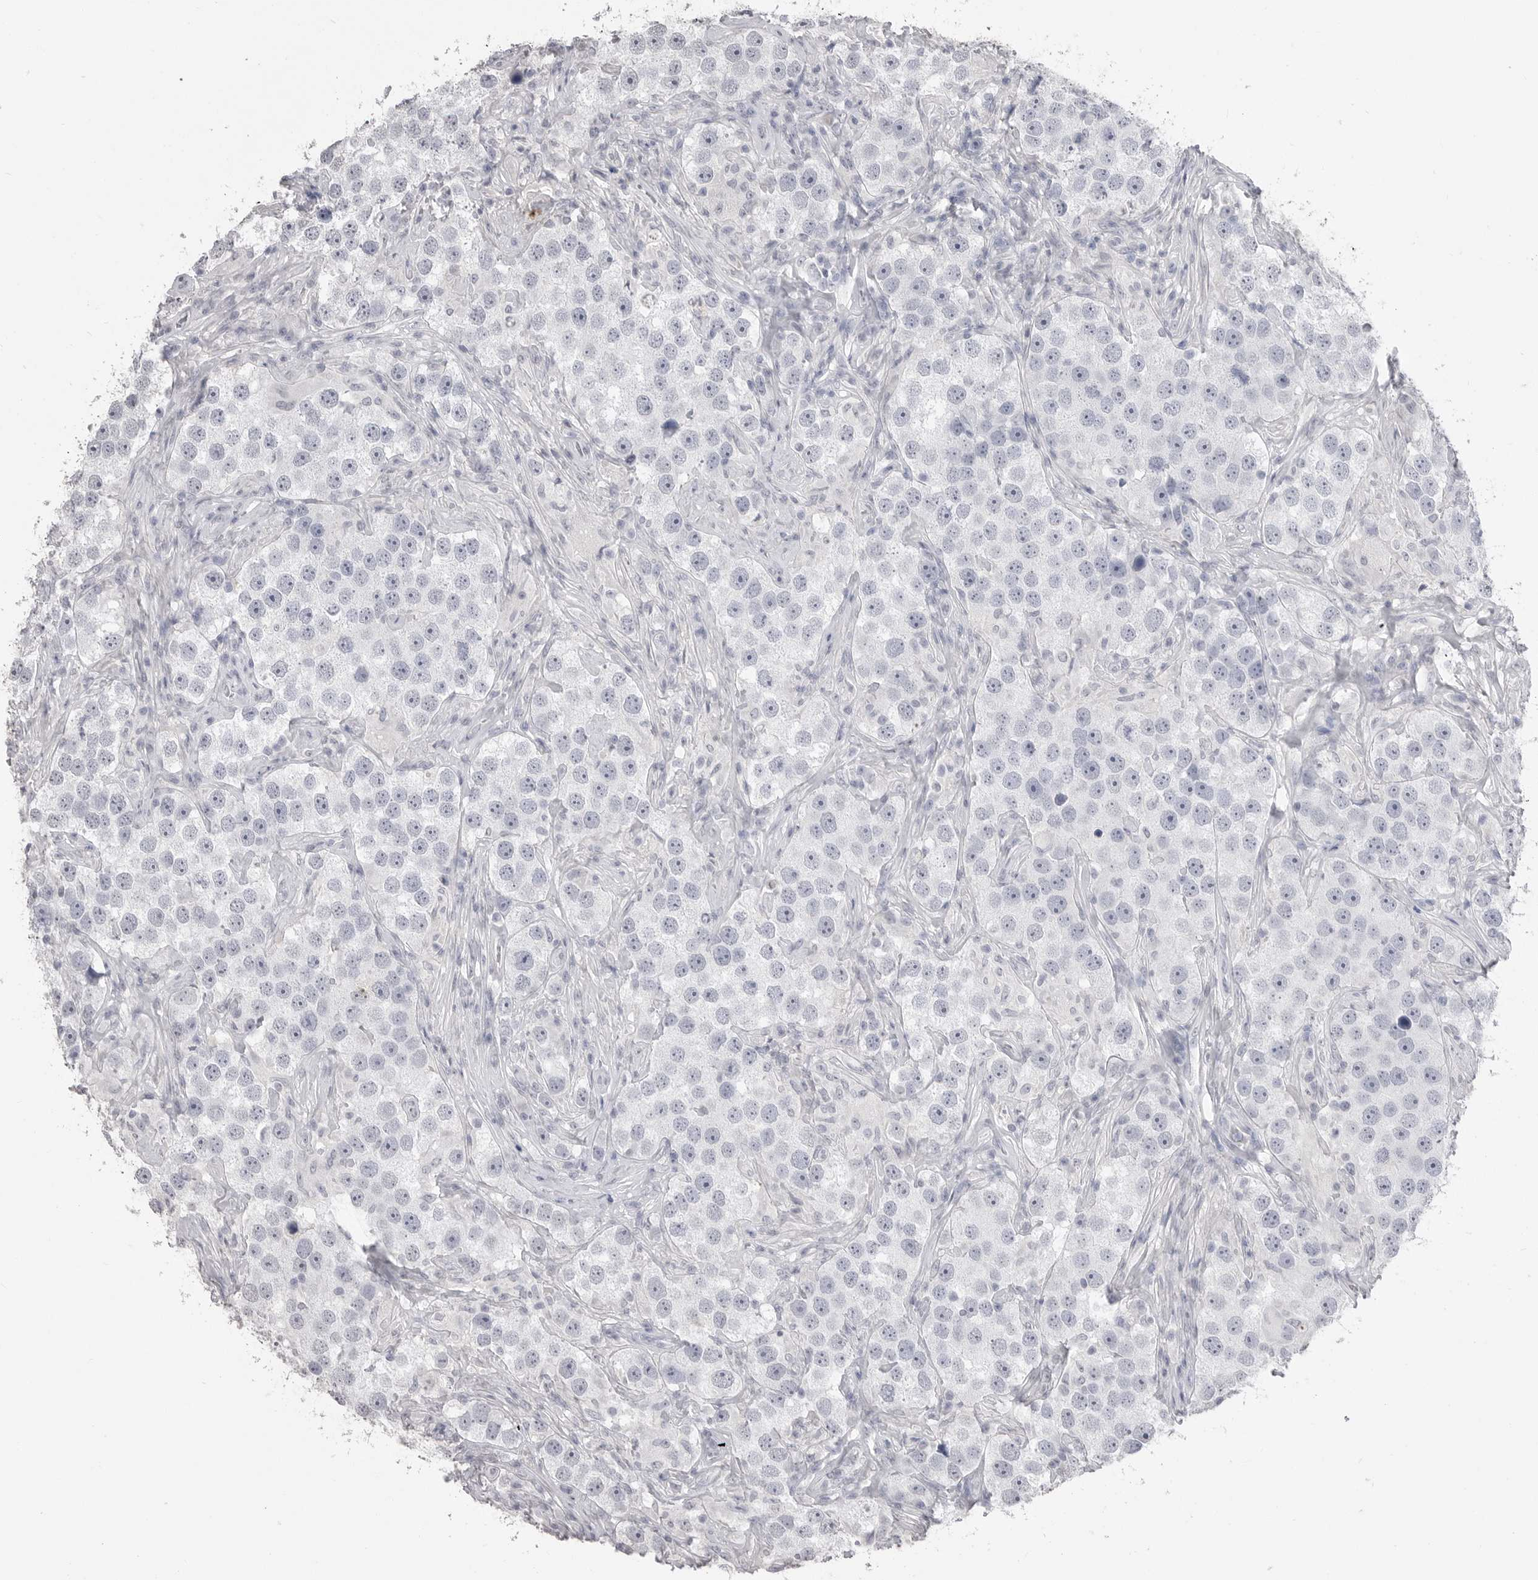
{"staining": {"intensity": "negative", "quantity": "none", "location": "none"}, "tissue": "testis cancer", "cell_type": "Tumor cells", "image_type": "cancer", "snomed": [{"axis": "morphology", "description": "Seminoma, NOS"}, {"axis": "topography", "description": "Testis"}], "caption": "This is a photomicrograph of immunohistochemistry staining of testis cancer, which shows no positivity in tumor cells.", "gene": "ICAM5", "patient": {"sex": "male", "age": 49}}